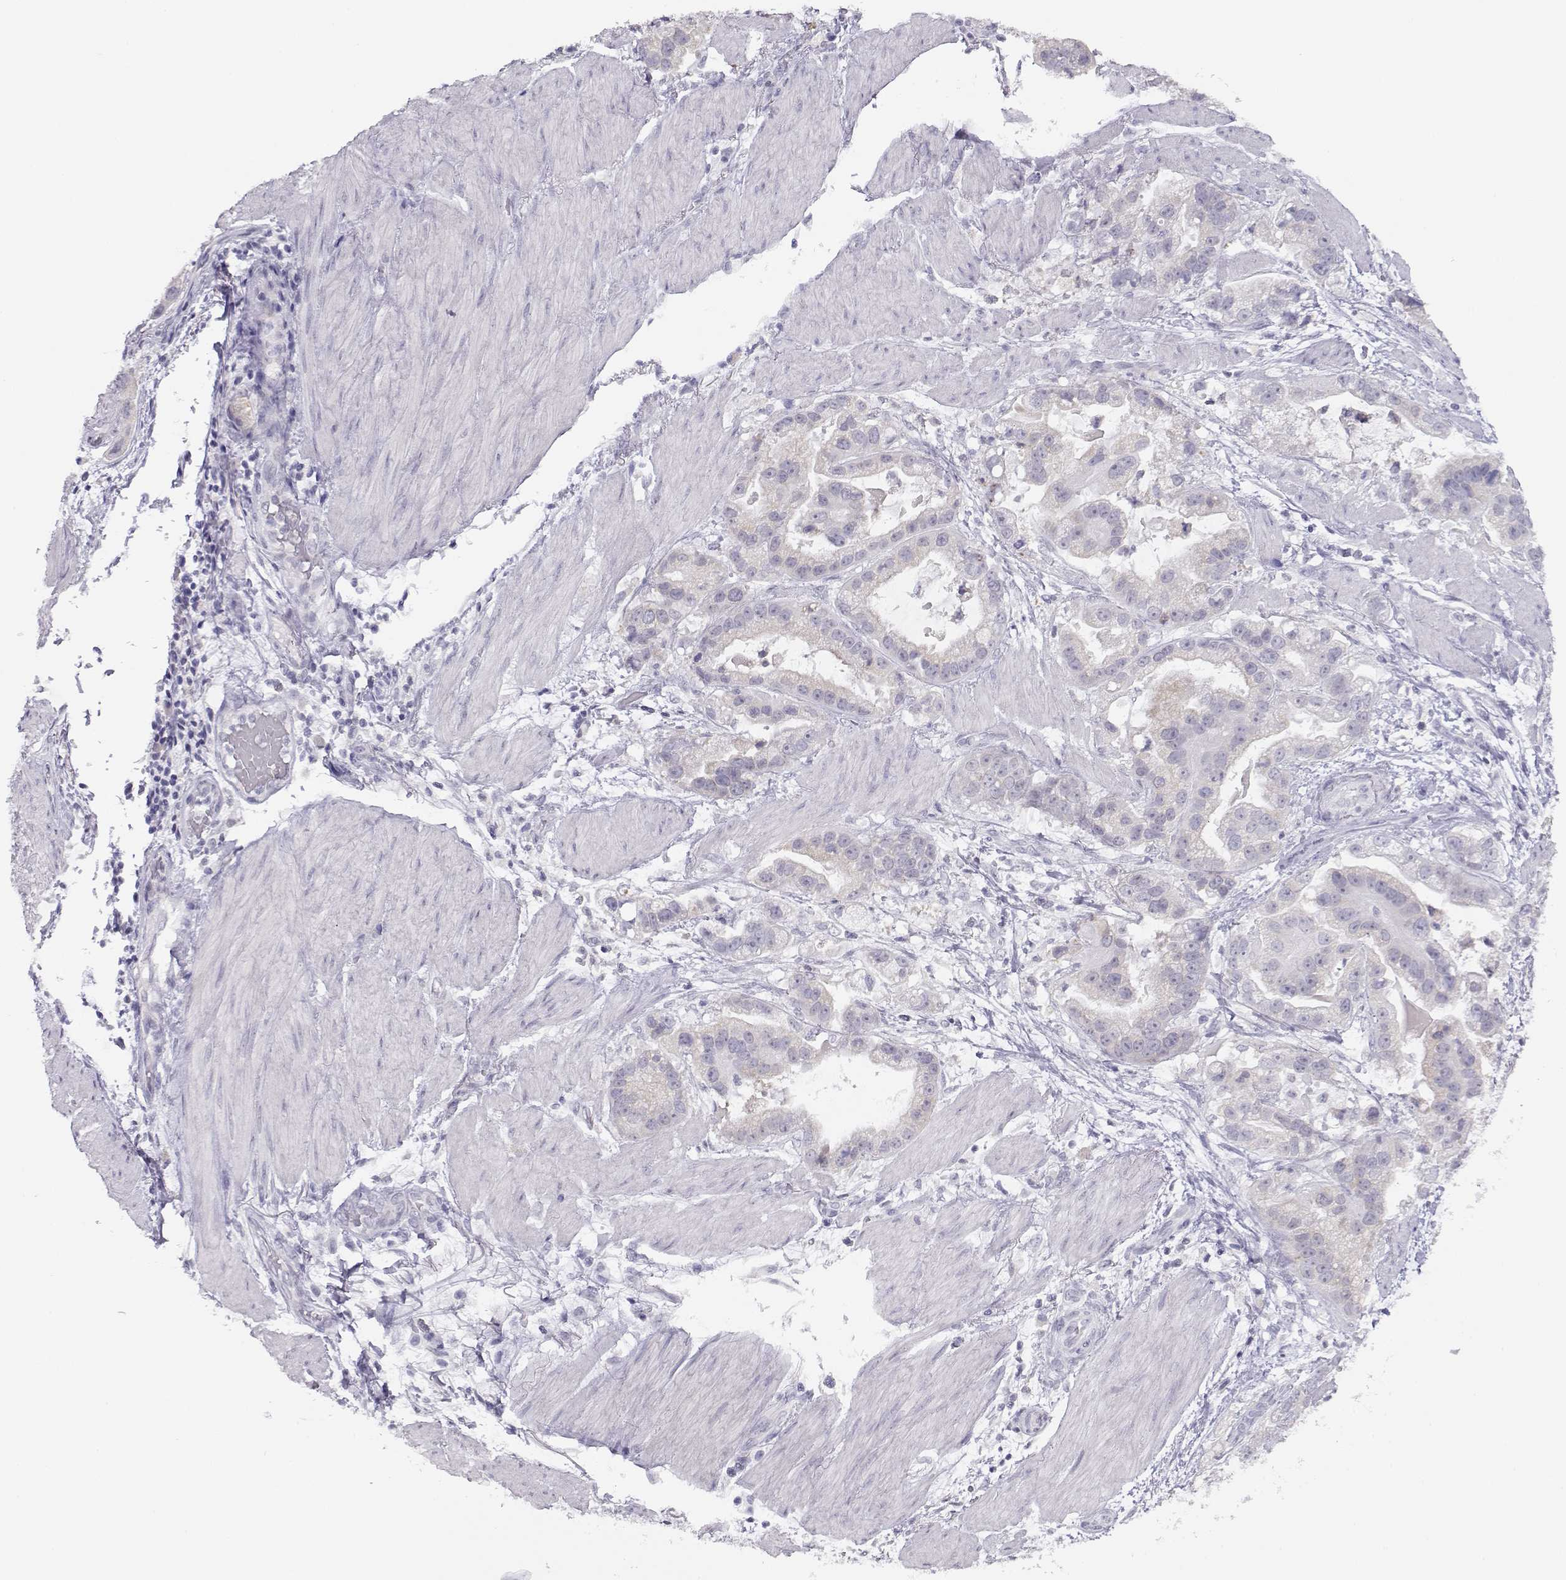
{"staining": {"intensity": "negative", "quantity": "none", "location": "none"}, "tissue": "stomach cancer", "cell_type": "Tumor cells", "image_type": "cancer", "snomed": [{"axis": "morphology", "description": "Adenocarcinoma, NOS"}, {"axis": "topography", "description": "Stomach"}], "caption": "IHC photomicrograph of human adenocarcinoma (stomach) stained for a protein (brown), which reveals no staining in tumor cells.", "gene": "IMPG1", "patient": {"sex": "male", "age": 59}}